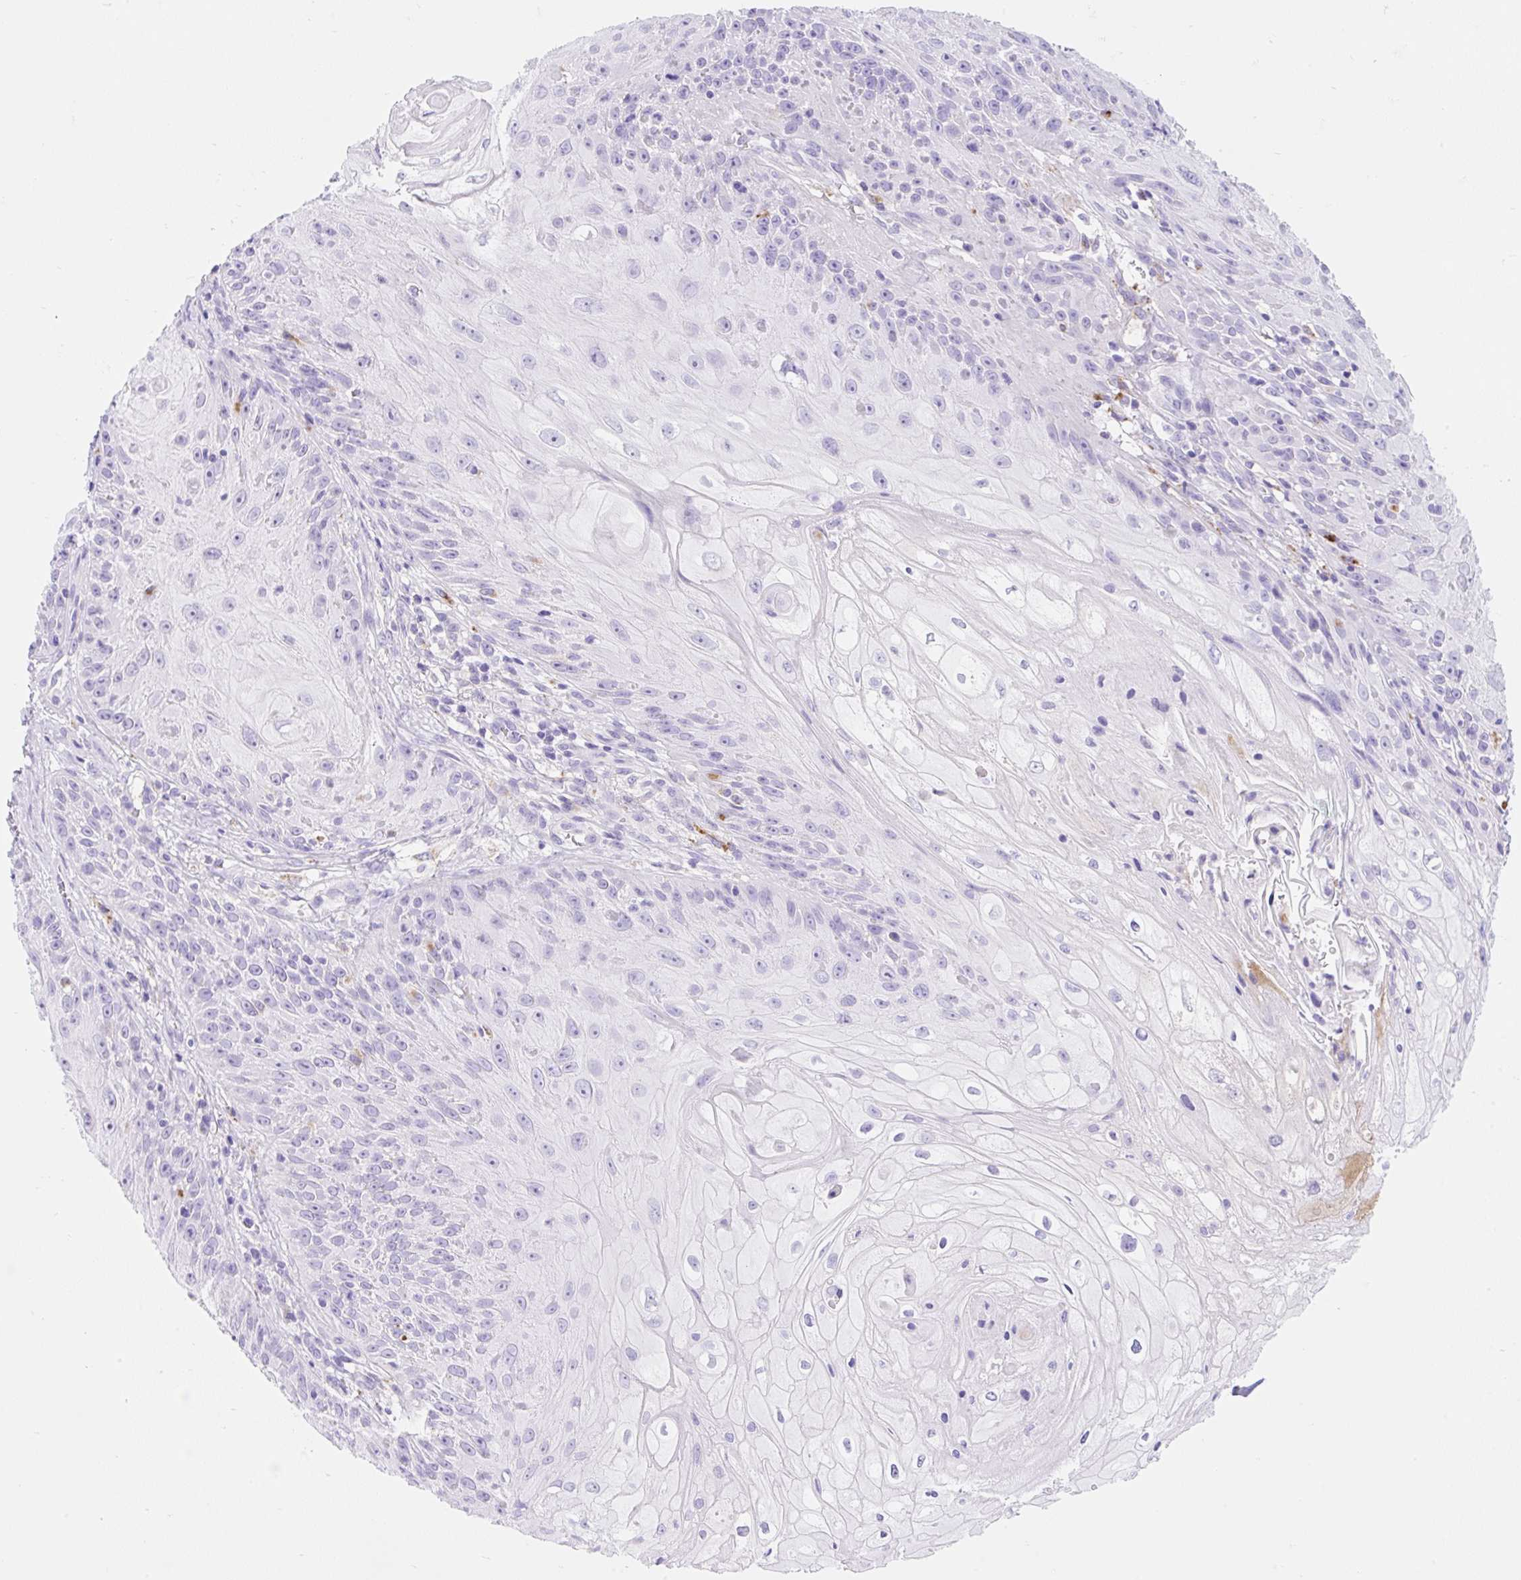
{"staining": {"intensity": "negative", "quantity": "none", "location": "none"}, "tissue": "skin cancer", "cell_type": "Tumor cells", "image_type": "cancer", "snomed": [{"axis": "morphology", "description": "Squamous cell carcinoma, NOS"}, {"axis": "topography", "description": "Skin"}, {"axis": "topography", "description": "Vulva"}], "caption": "Immunohistochemical staining of human skin cancer exhibits no significant staining in tumor cells.", "gene": "HEXB", "patient": {"sex": "female", "age": 76}}